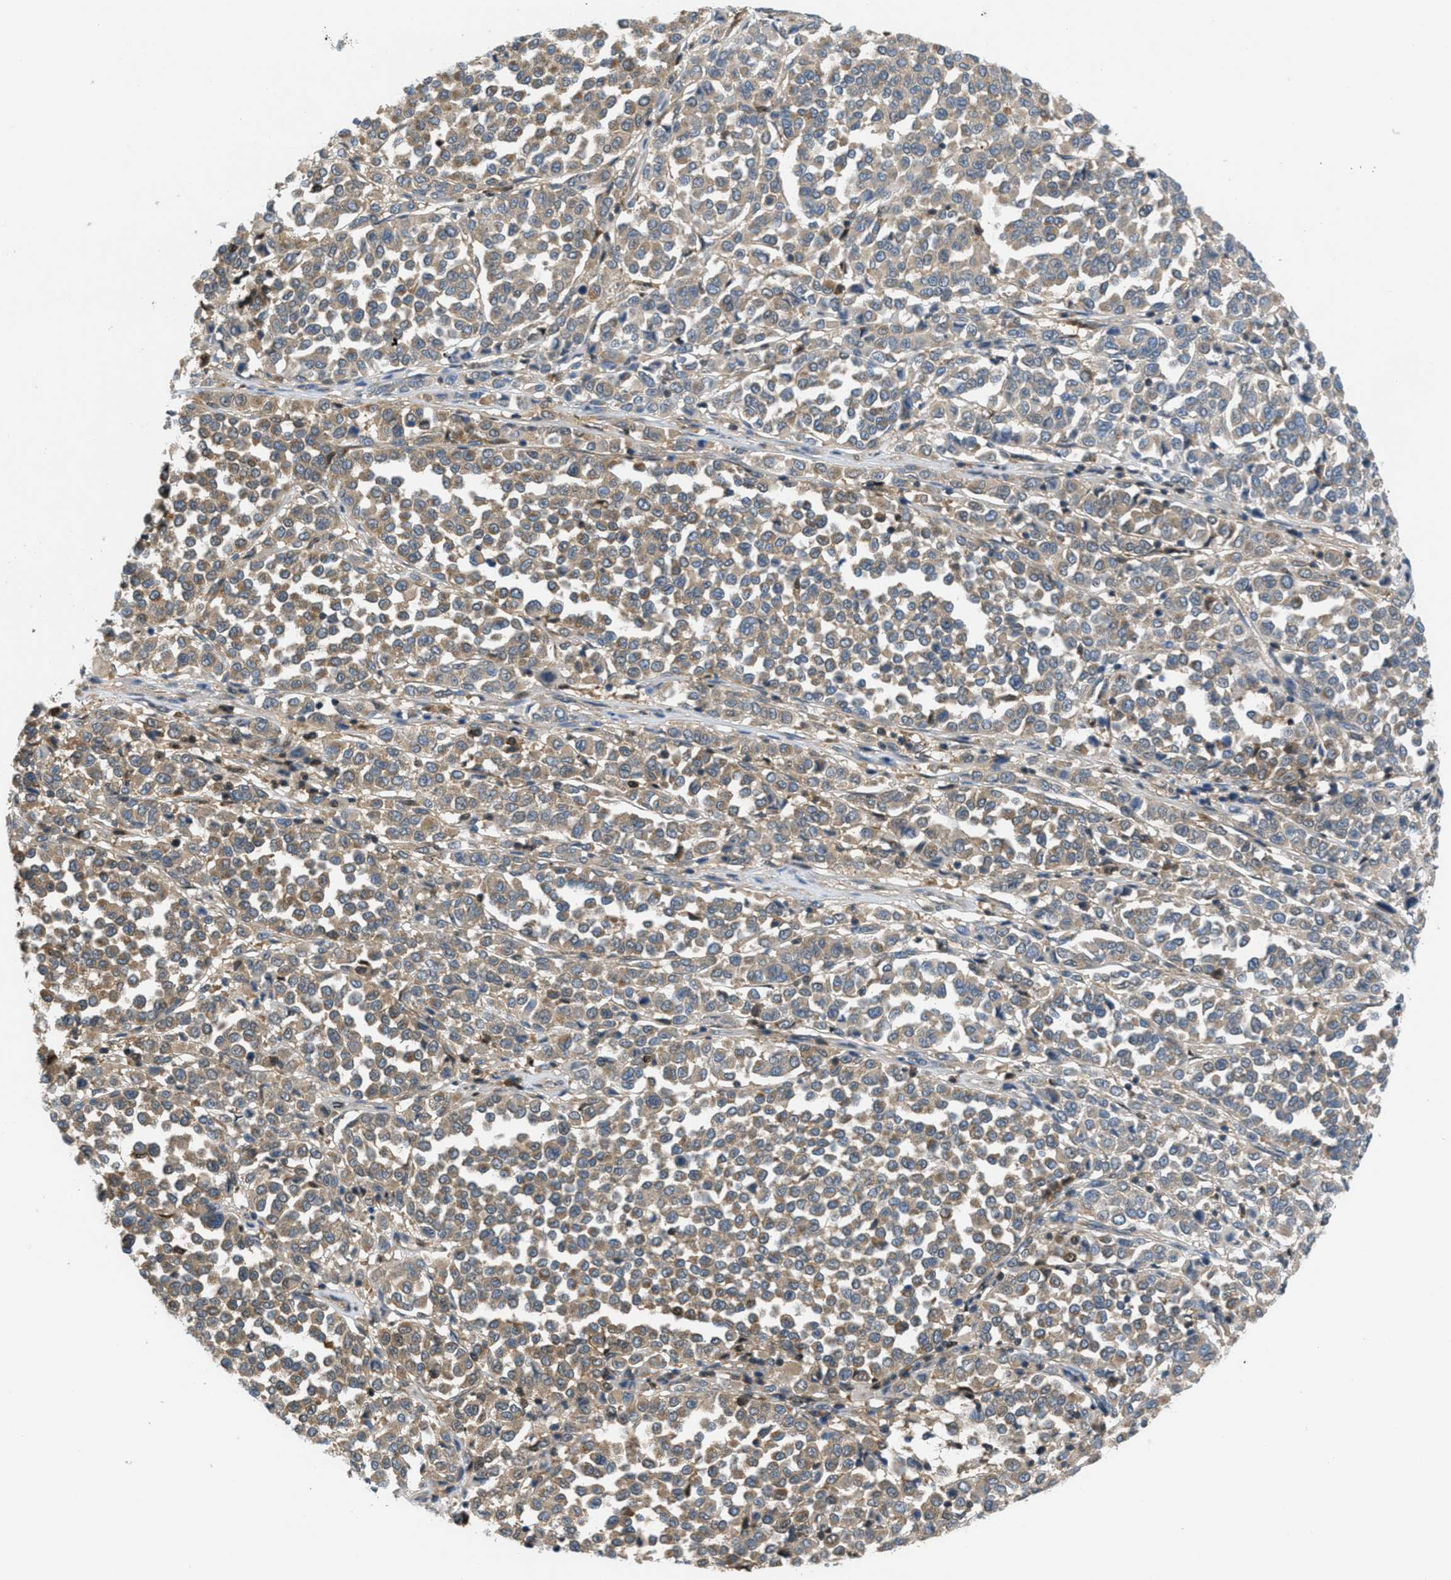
{"staining": {"intensity": "moderate", "quantity": ">75%", "location": "cytoplasmic/membranous"}, "tissue": "melanoma", "cell_type": "Tumor cells", "image_type": "cancer", "snomed": [{"axis": "morphology", "description": "Malignant melanoma, Metastatic site"}, {"axis": "topography", "description": "Pancreas"}], "caption": "Tumor cells exhibit medium levels of moderate cytoplasmic/membranous positivity in approximately >75% of cells in malignant melanoma (metastatic site). (brown staining indicates protein expression, while blue staining denotes nuclei).", "gene": "PIP5K1C", "patient": {"sex": "female", "age": 30}}